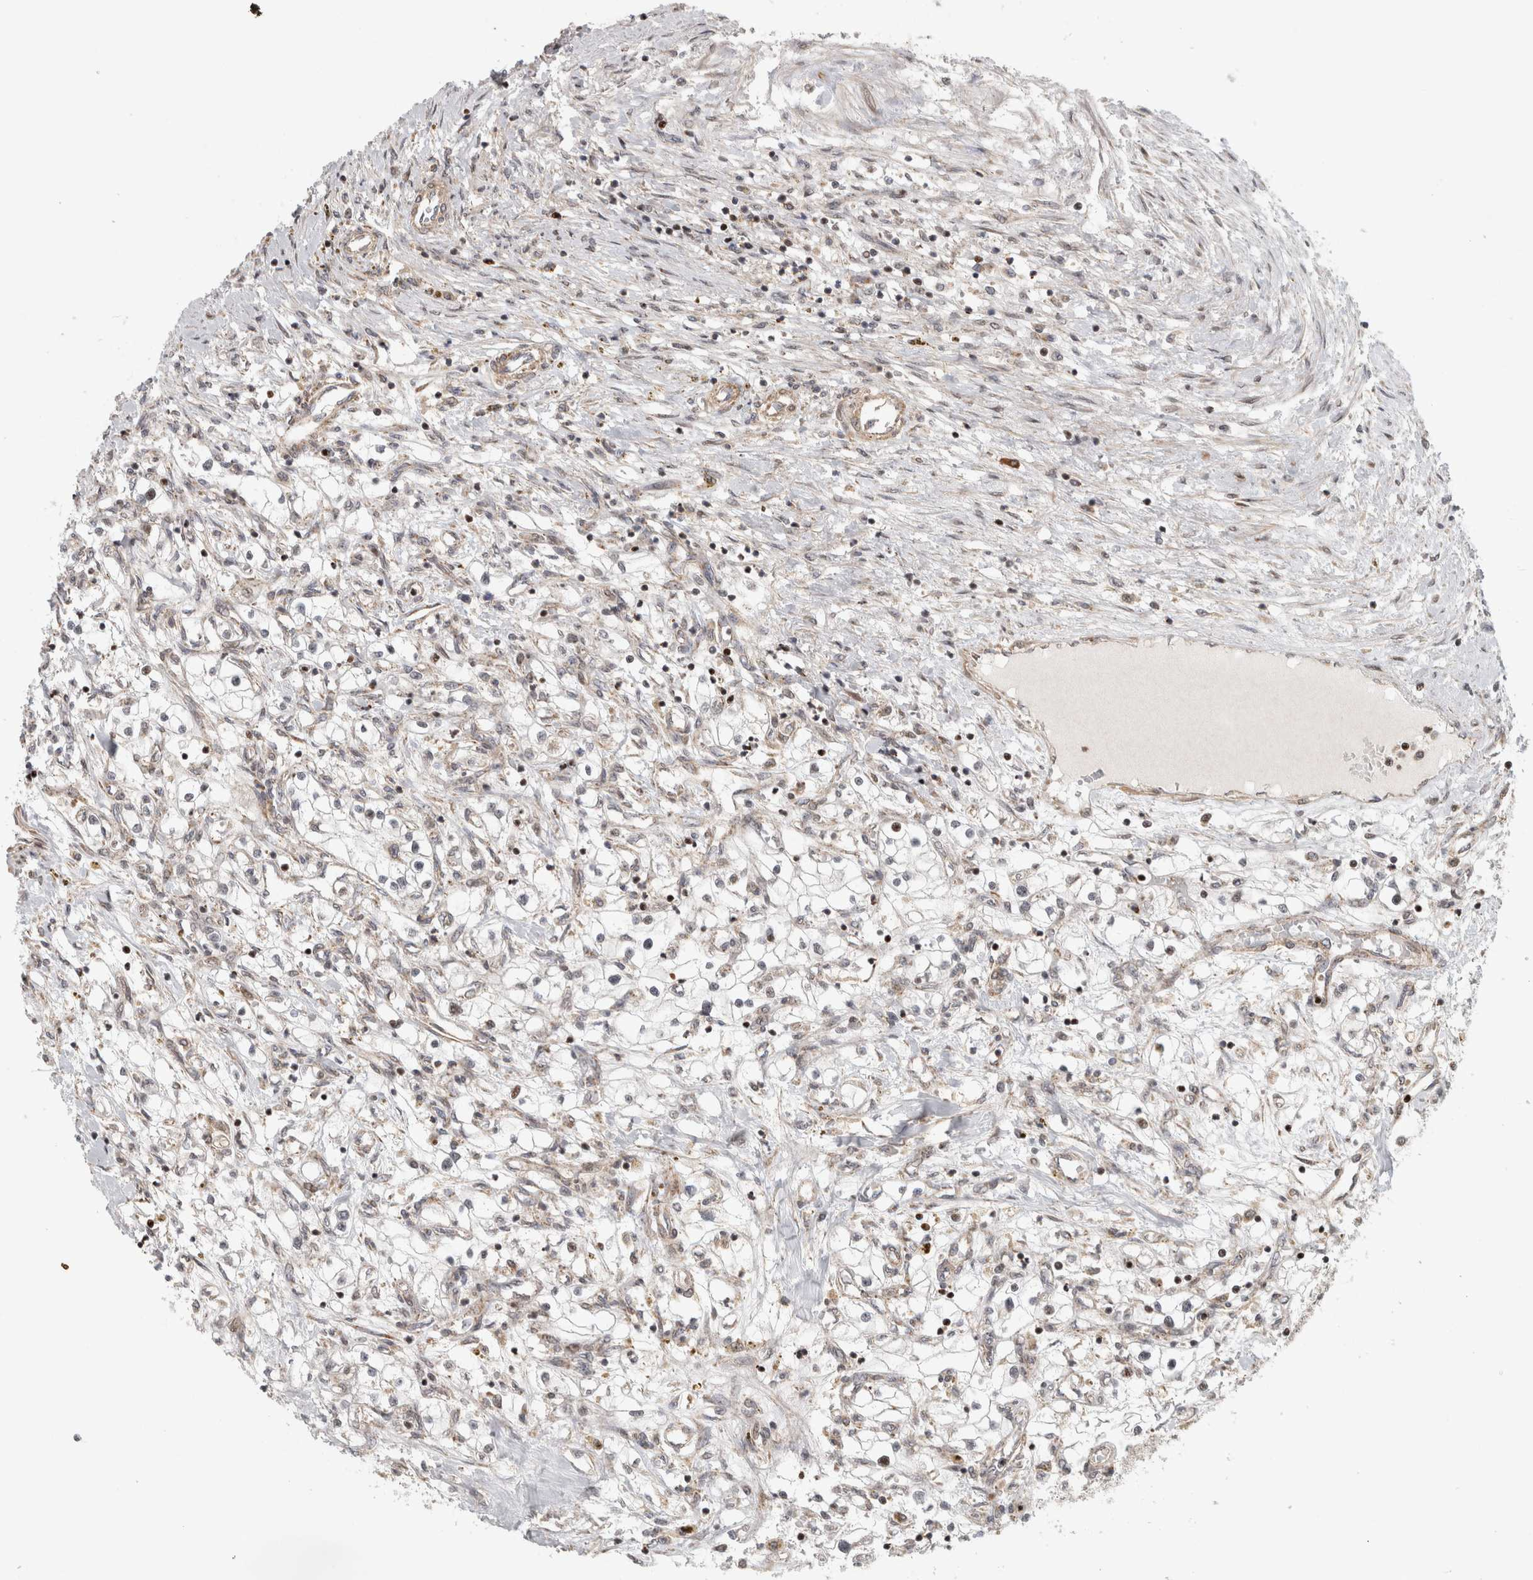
{"staining": {"intensity": "negative", "quantity": "none", "location": "none"}, "tissue": "renal cancer", "cell_type": "Tumor cells", "image_type": "cancer", "snomed": [{"axis": "morphology", "description": "Adenocarcinoma, NOS"}, {"axis": "topography", "description": "Kidney"}], "caption": "Protein analysis of renal cancer (adenocarcinoma) demonstrates no significant staining in tumor cells. (DAB immunohistochemistry (IHC) with hematoxylin counter stain).", "gene": "KDM8", "patient": {"sex": "male", "age": 68}}